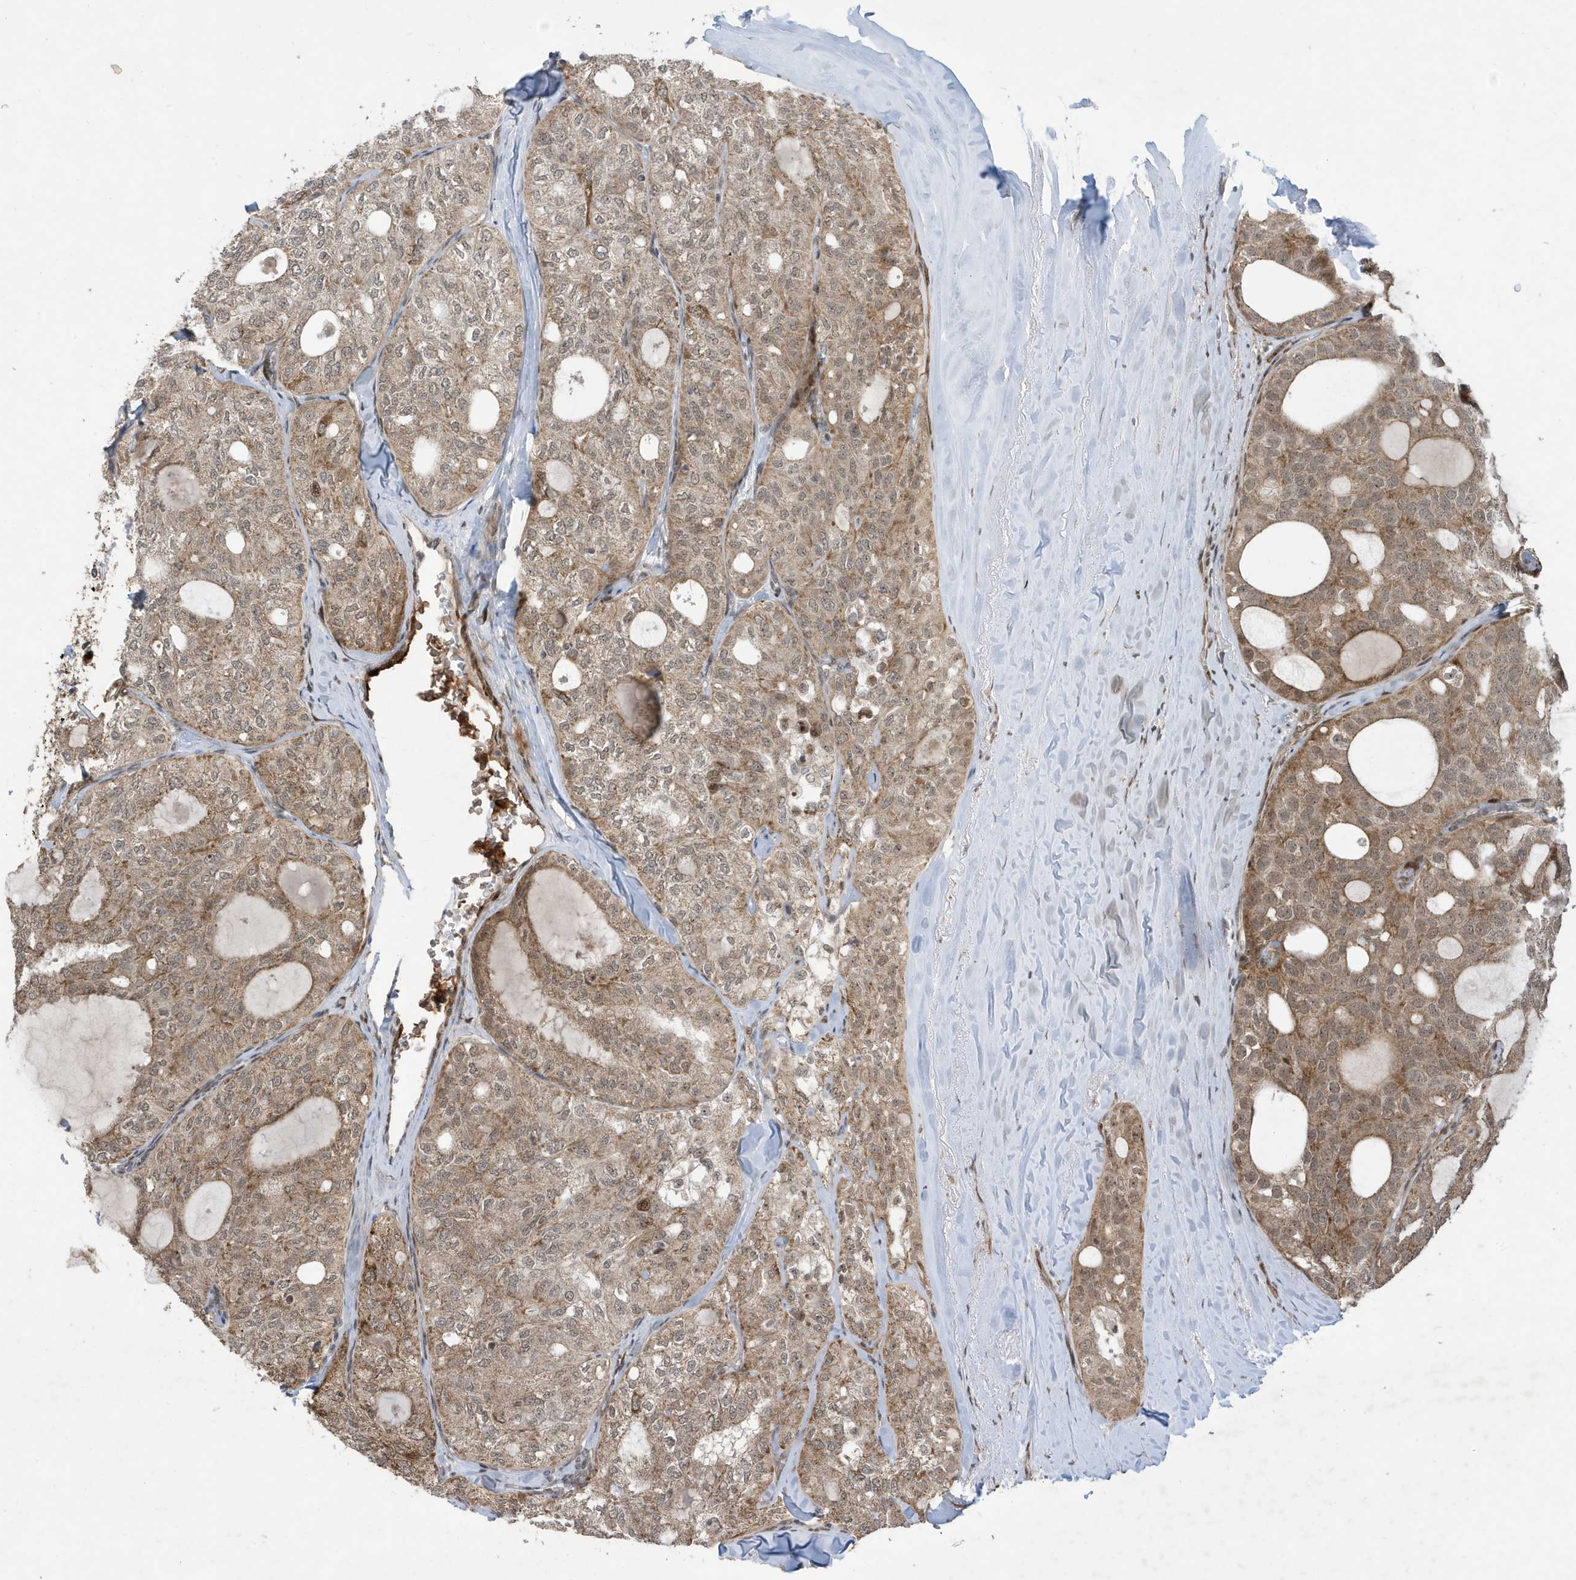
{"staining": {"intensity": "moderate", "quantity": ">75%", "location": "cytoplasmic/membranous,nuclear"}, "tissue": "thyroid cancer", "cell_type": "Tumor cells", "image_type": "cancer", "snomed": [{"axis": "morphology", "description": "Follicular adenoma carcinoma, NOS"}, {"axis": "topography", "description": "Thyroid gland"}], "caption": "Immunohistochemical staining of thyroid cancer displays moderate cytoplasmic/membranous and nuclear protein positivity in about >75% of tumor cells.", "gene": "FAM9B", "patient": {"sex": "male", "age": 75}}